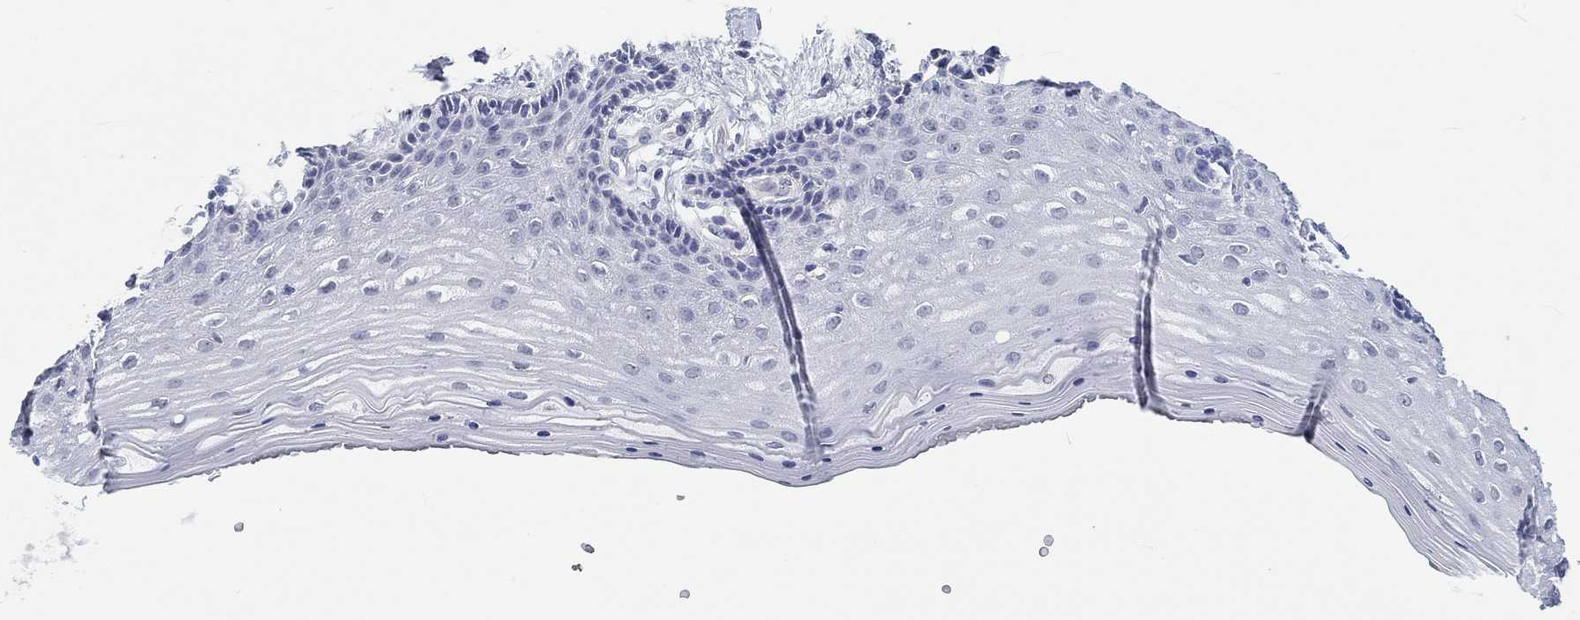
{"staining": {"intensity": "negative", "quantity": "none", "location": "none"}, "tissue": "vagina", "cell_type": "Squamous epithelial cells", "image_type": "normal", "snomed": [{"axis": "morphology", "description": "Normal tissue, NOS"}, {"axis": "topography", "description": "Vagina"}], "caption": "DAB immunohistochemical staining of benign vagina demonstrates no significant positivity in squamous epithelial cells. The staining was performed using DAB to visualize the protein expression in brown, while the nuclei were stained in blue with hematoxylin (Magnification: 20x).", "gene": "CRYGD", "patient": {"sex": "female", "age": 45}}